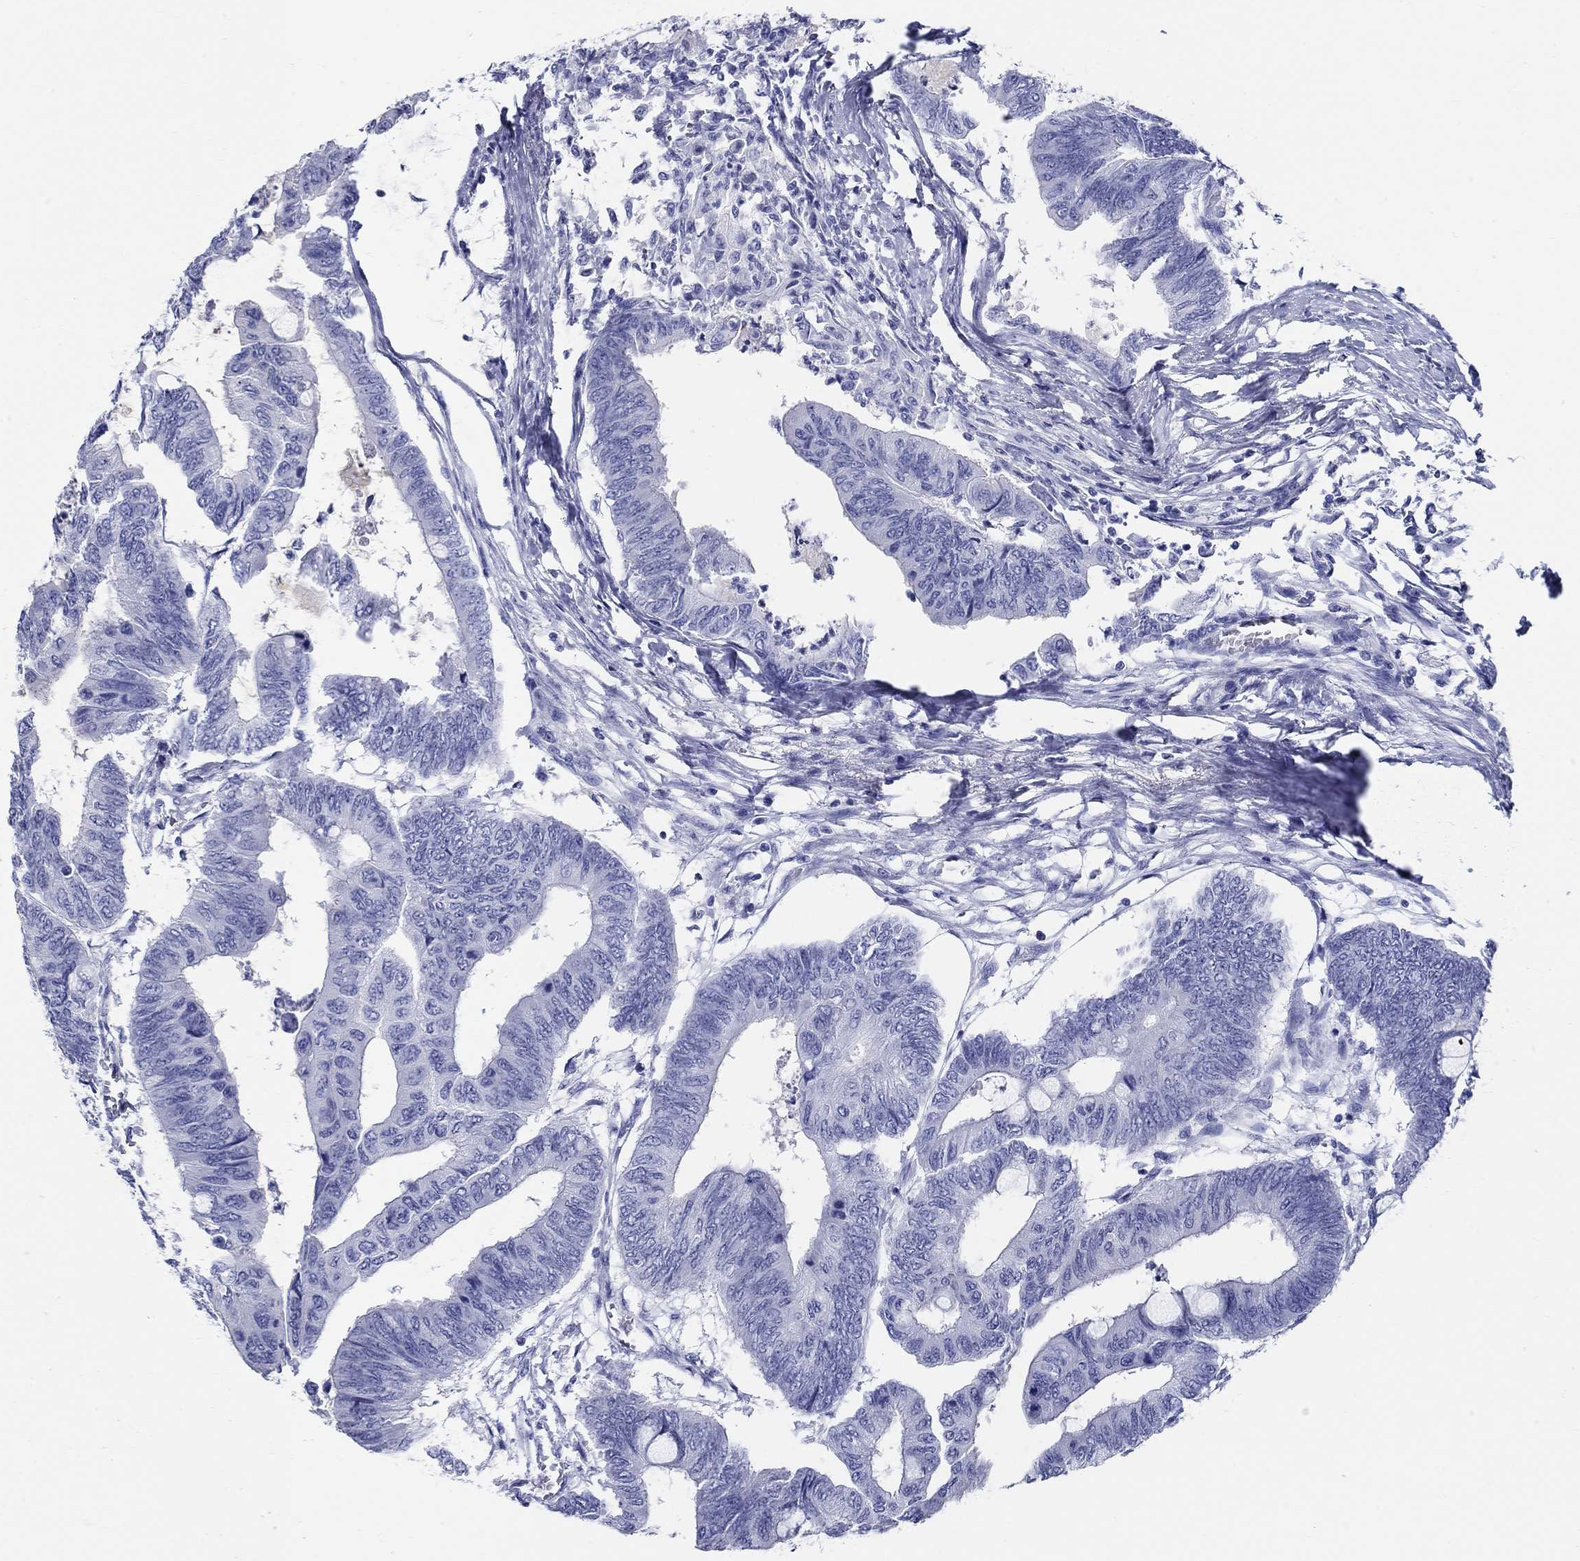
{"staining": {"intensity": "negative", "quantity": "none", "location": "none"}, "tissue": "colorectal cancer", "cell_type": "Tumor cells", "image_type": "cancer", "snomed": [{"axis": "morphology", "description": "Normal tissue, NOS"}, {"axis": "morphology", "description": "Adenocarcinoma, NOS"}, {"axis": "topography", "description": "Rectum"}, {"axis": "topography", "description": "Peripheral nerve tissue"}], "caption": "Immunohistochemistry of adenocarcinoma (colorectal) demonstrates no staining in tumor cells.", "gene": "CRYGS", "patient": {"sex": "male", "age": 92}}